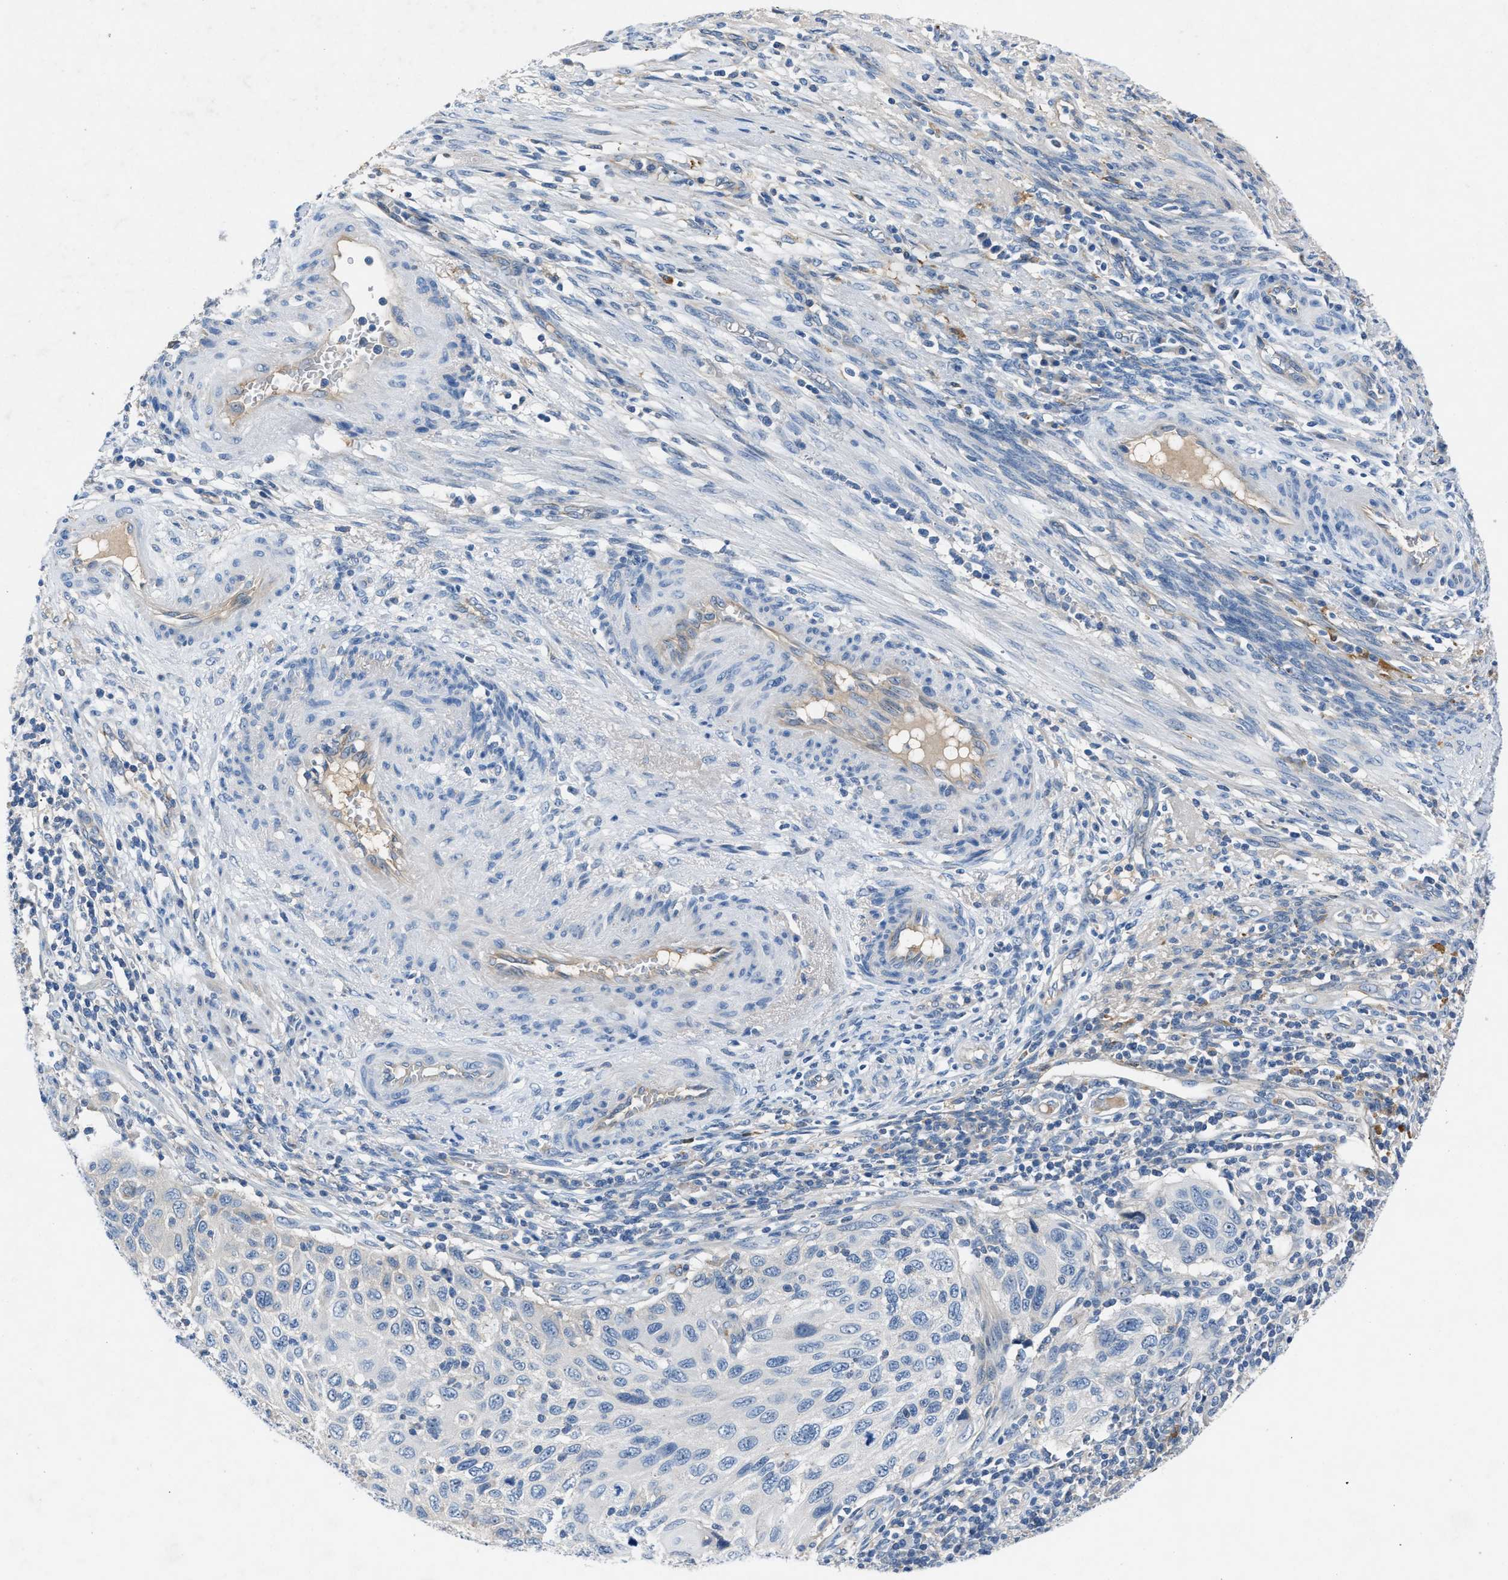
{"staining": {"intensity": "negative", "quantity": "none", "location": "none"}, "tissue": "cervical cancer", "cell_type": "Tumor cells", "image_type": "cancer", "snomed": [{"axis": "morphology", "description": "Squamous cell carcinoma, NOS"}, {"axis": "topography", "description": "Cervix"}], "caption": "Histopathology image shows no significant protein staining in tumor cells of squamous cell carcinoma (cervical).", "gene": "DNAAF5", "patient": {"sex": "female", "age": 70}}